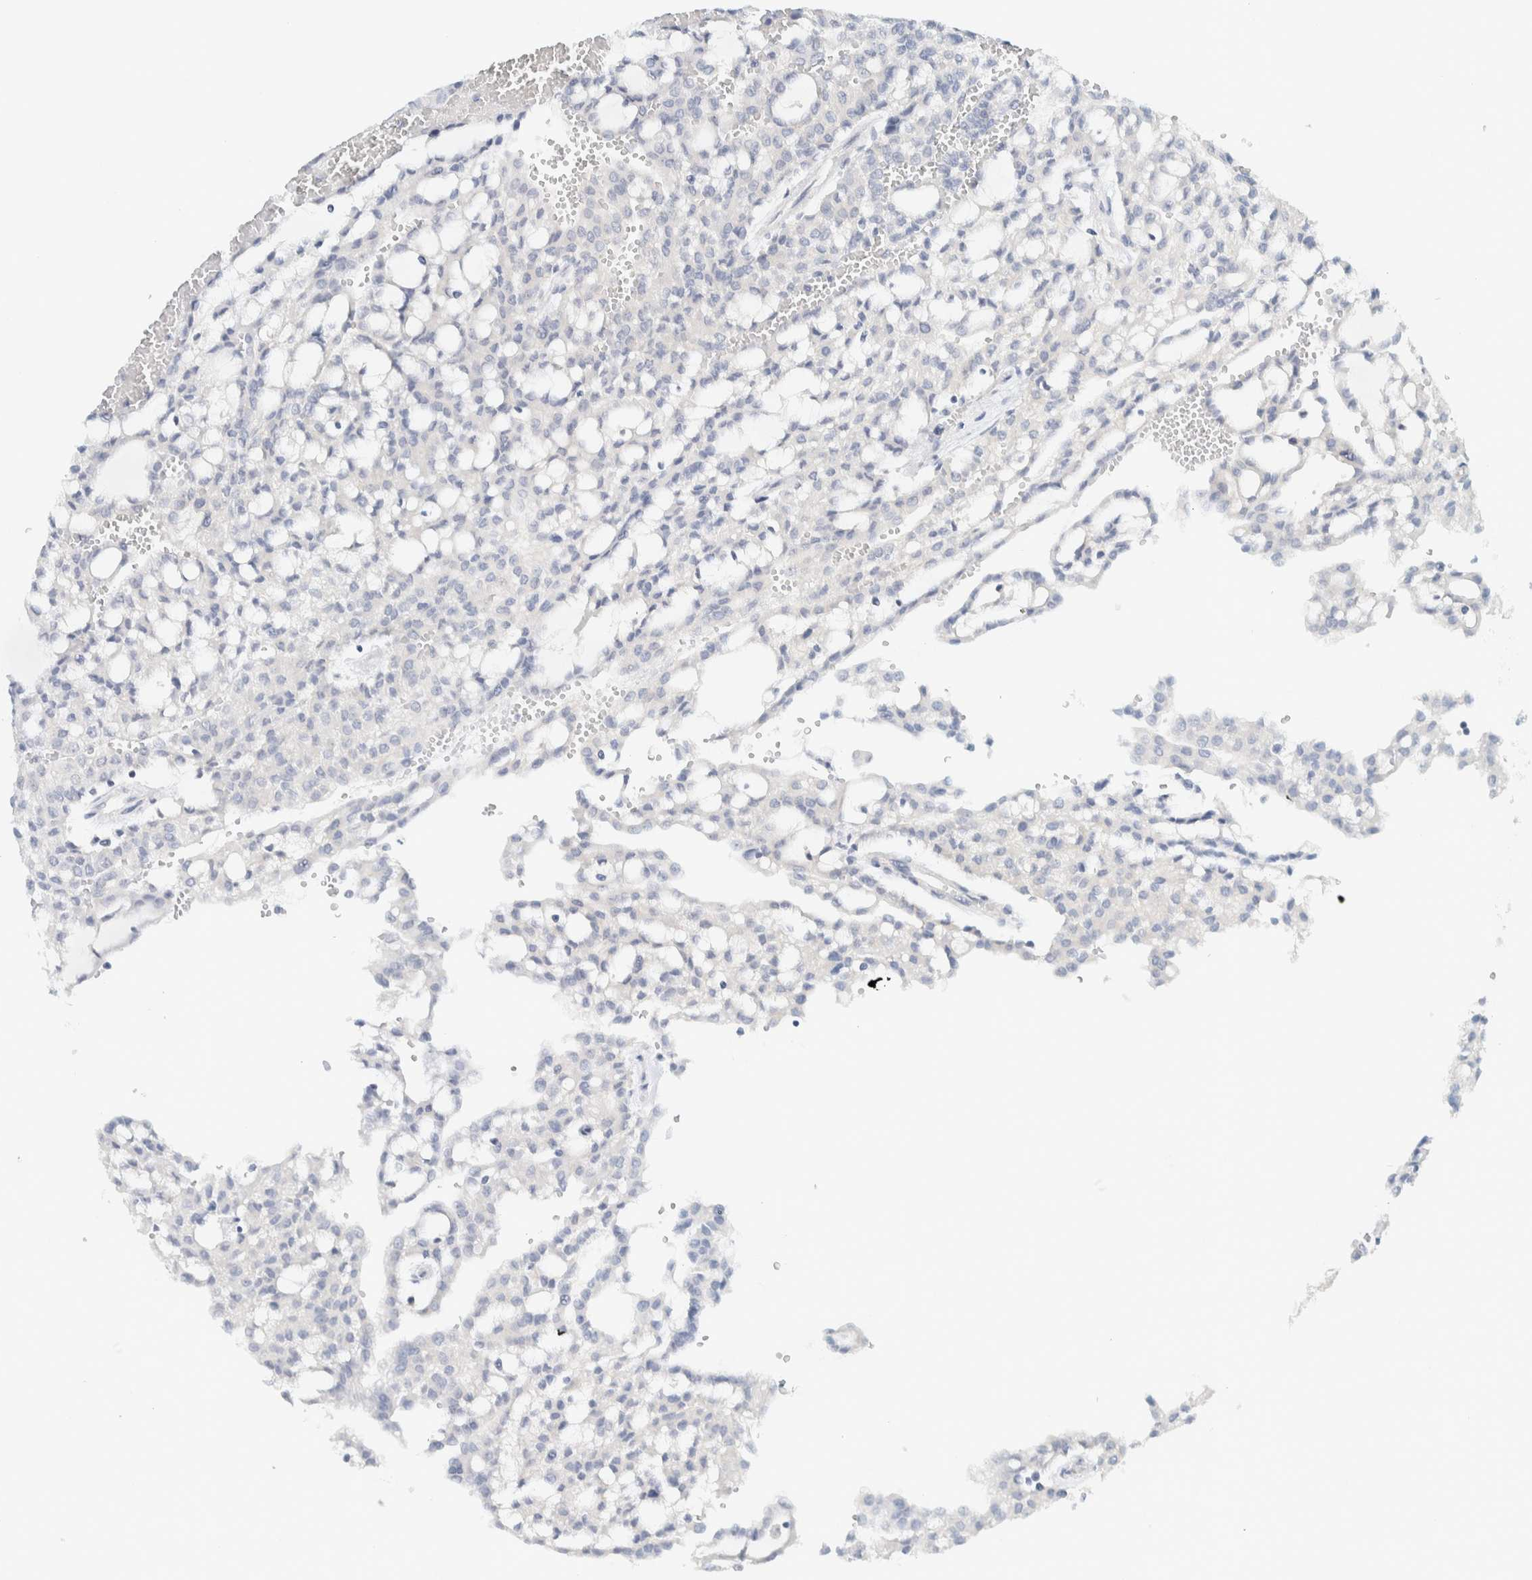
{"staining": {"intensity": "negative", "quantity": "none", "location": "none"}, "tissue": "renal cancer", "cell_type": "Tumor cells", "image_type": "cancer", "snomed": [{"axis": "morphology", "description": "Adenocarcinoma, NOS"}, {"axis": "topography", "description": "Kidney"}], "caption": "A high-resolution image shows immunohistochemistry staining of renal adenocarcinoma, which demonstrates no significant positivity in tumor cells. (Immunohistochemistry (ihc), brightfield microscopy, high magnification).", "gene": "NDE1", "patient": {"sex": "male", "age": 63}}